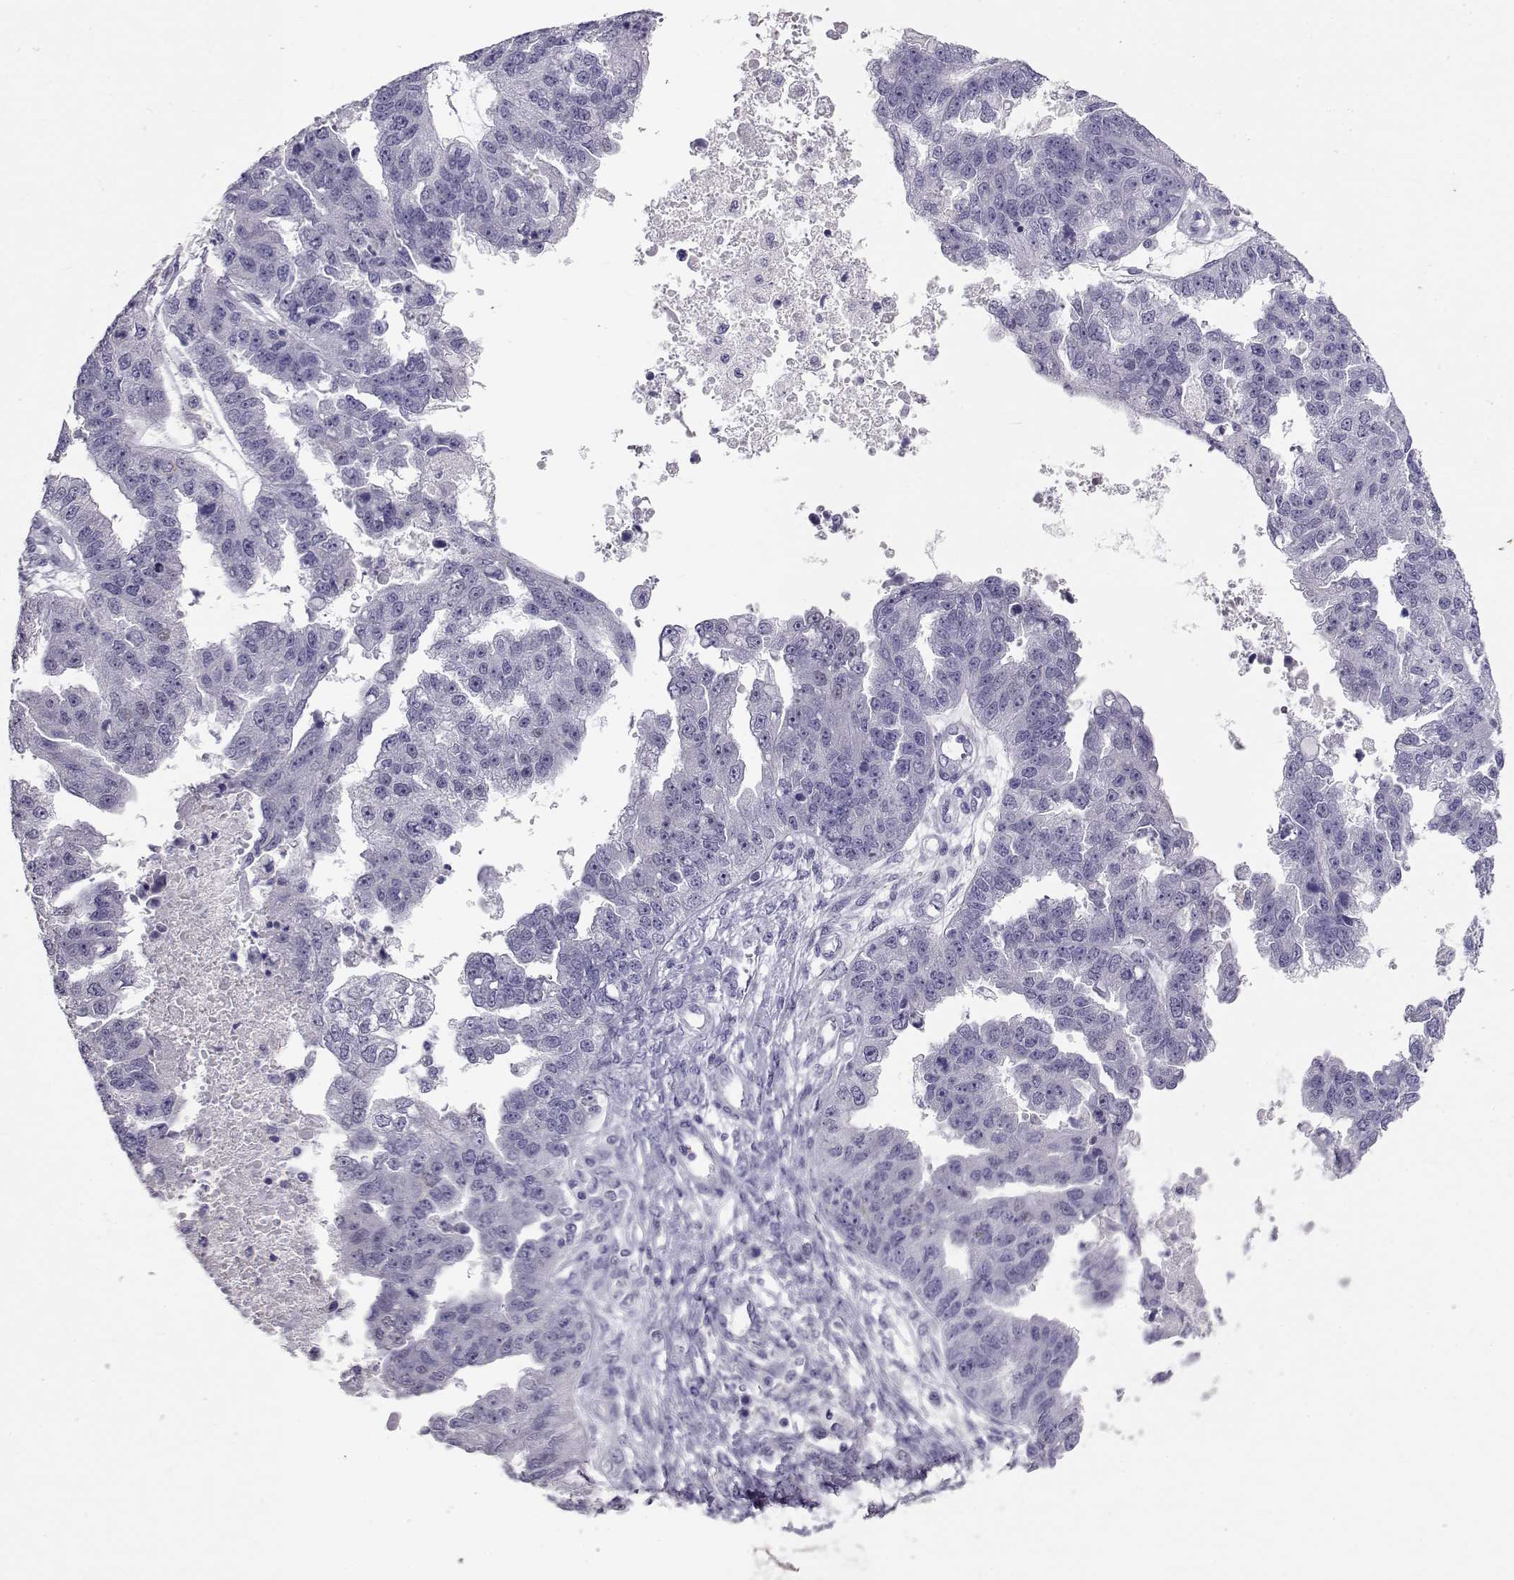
{"staining": {"intensity": "negative", "quantity": "none", "location": "none"}, "tissue": "ovarian cancer", "cell_type": "Tumor cells", "image_type": "cancer", "snomed": [{"axis": "morphology", "description": "Cystadenocarcinoma, serous, NOS"}, {"axis": "topography", "description": "Ovary"}], "caption": "DAB (3,3'-diaminobenzidine) immunohistochemical staining of ovarian serous cystadenocarcinoma exhibits no significant staining in tumor cells.", "gene": "RD3", "patient": {"sex": "female", "age": 58}}